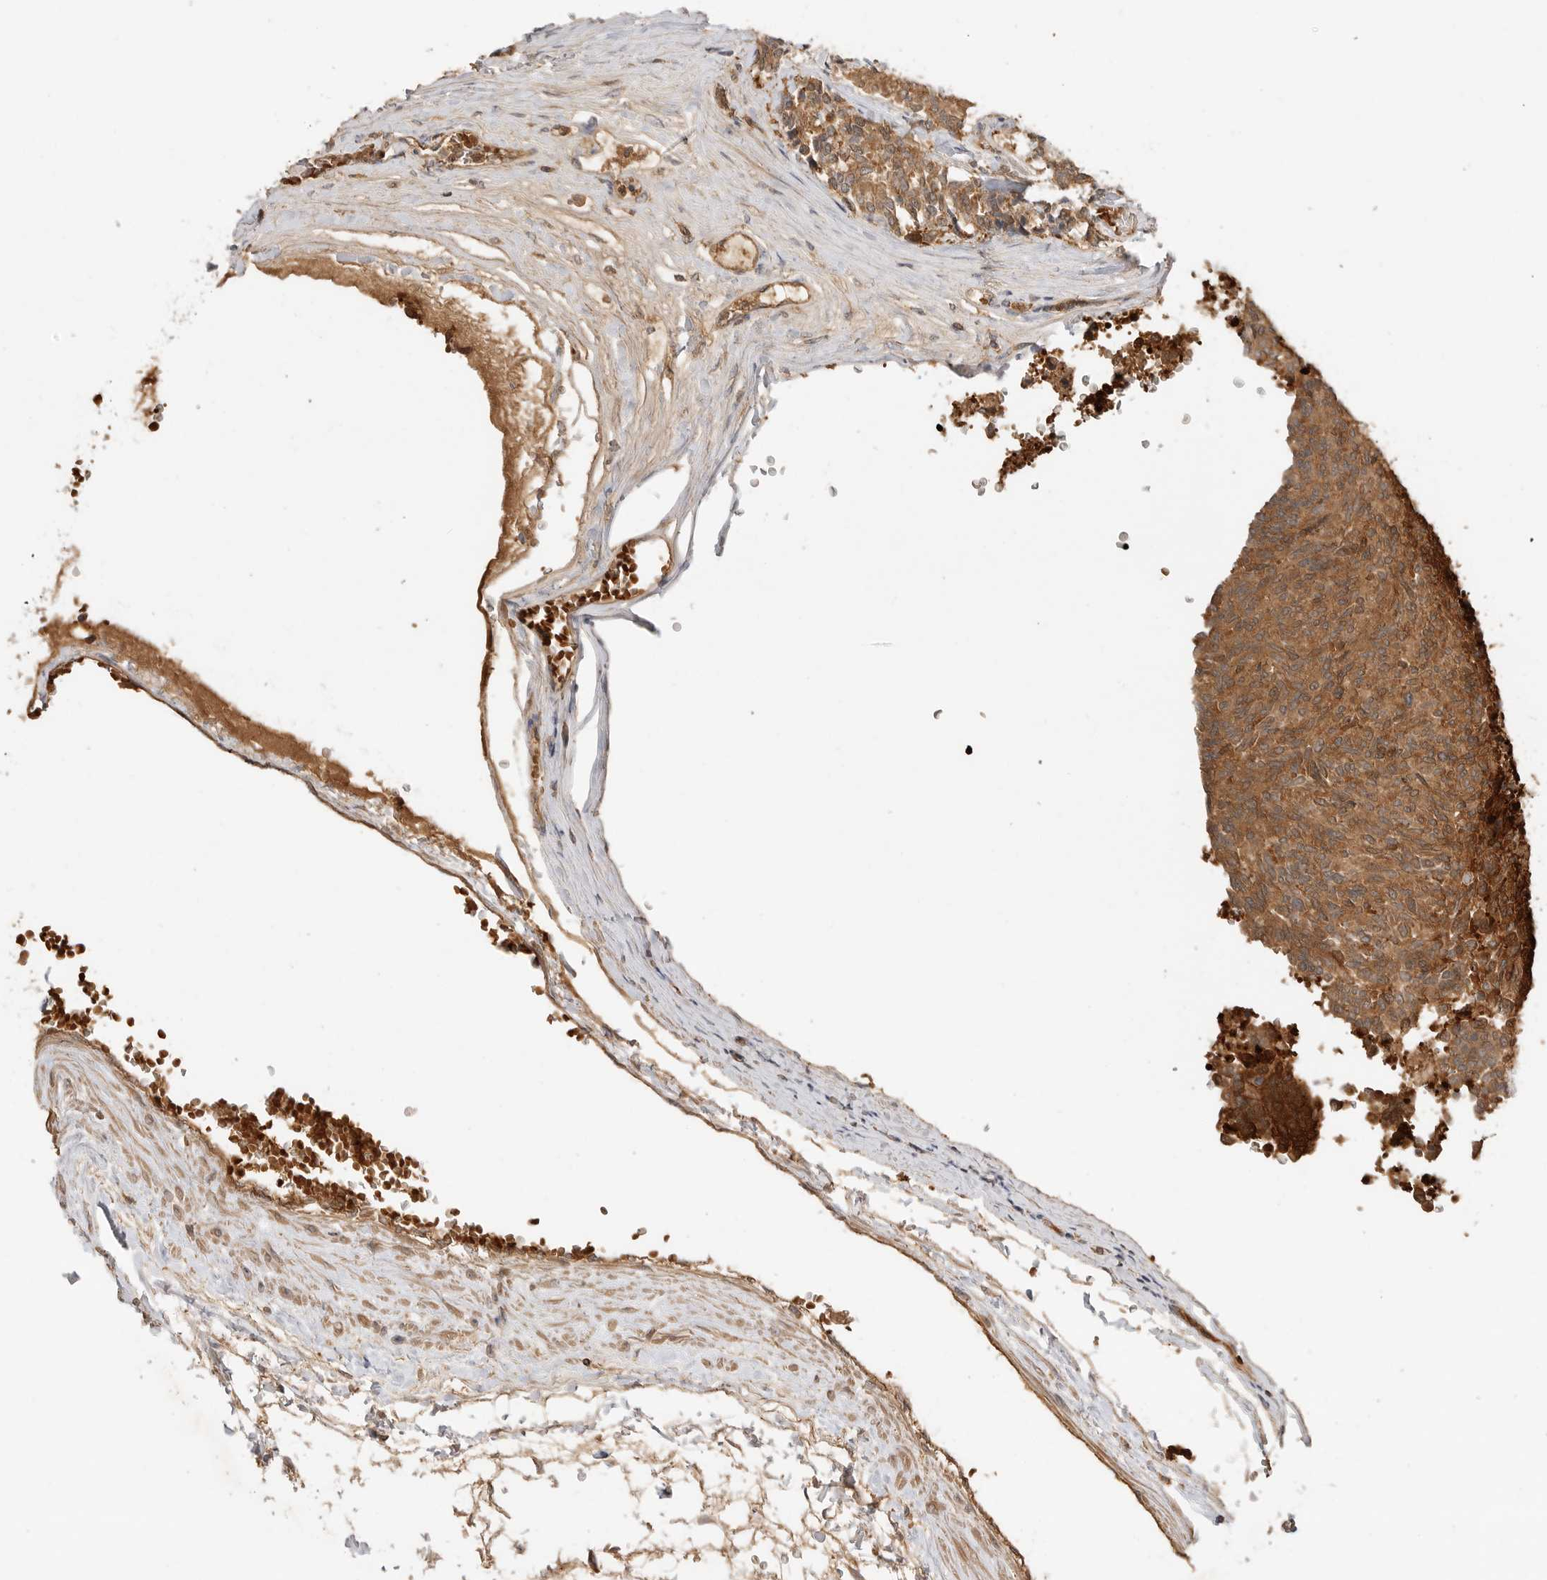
{"staining": {"intensity": "moderate", "quantity": ">75%", "location": "cytoplasmic/membranous"}, "tissue": "carcinoid", "cell_type": "Tumor cells", "image_type": "cancer", "snomed": [{"axis": "morphology", "description": "Carcinoid, malignant, NOS"}, {"axis": "topography", "description": "Pancreas"}], "caption": "The immunohistochemical stain highlights moderate cytoplasmic/membranous positivity in tumor cells of carcinoid (malignant) tissue.", "gene": "CLDN12", "patient": {"sex": "female", "age": 54}}